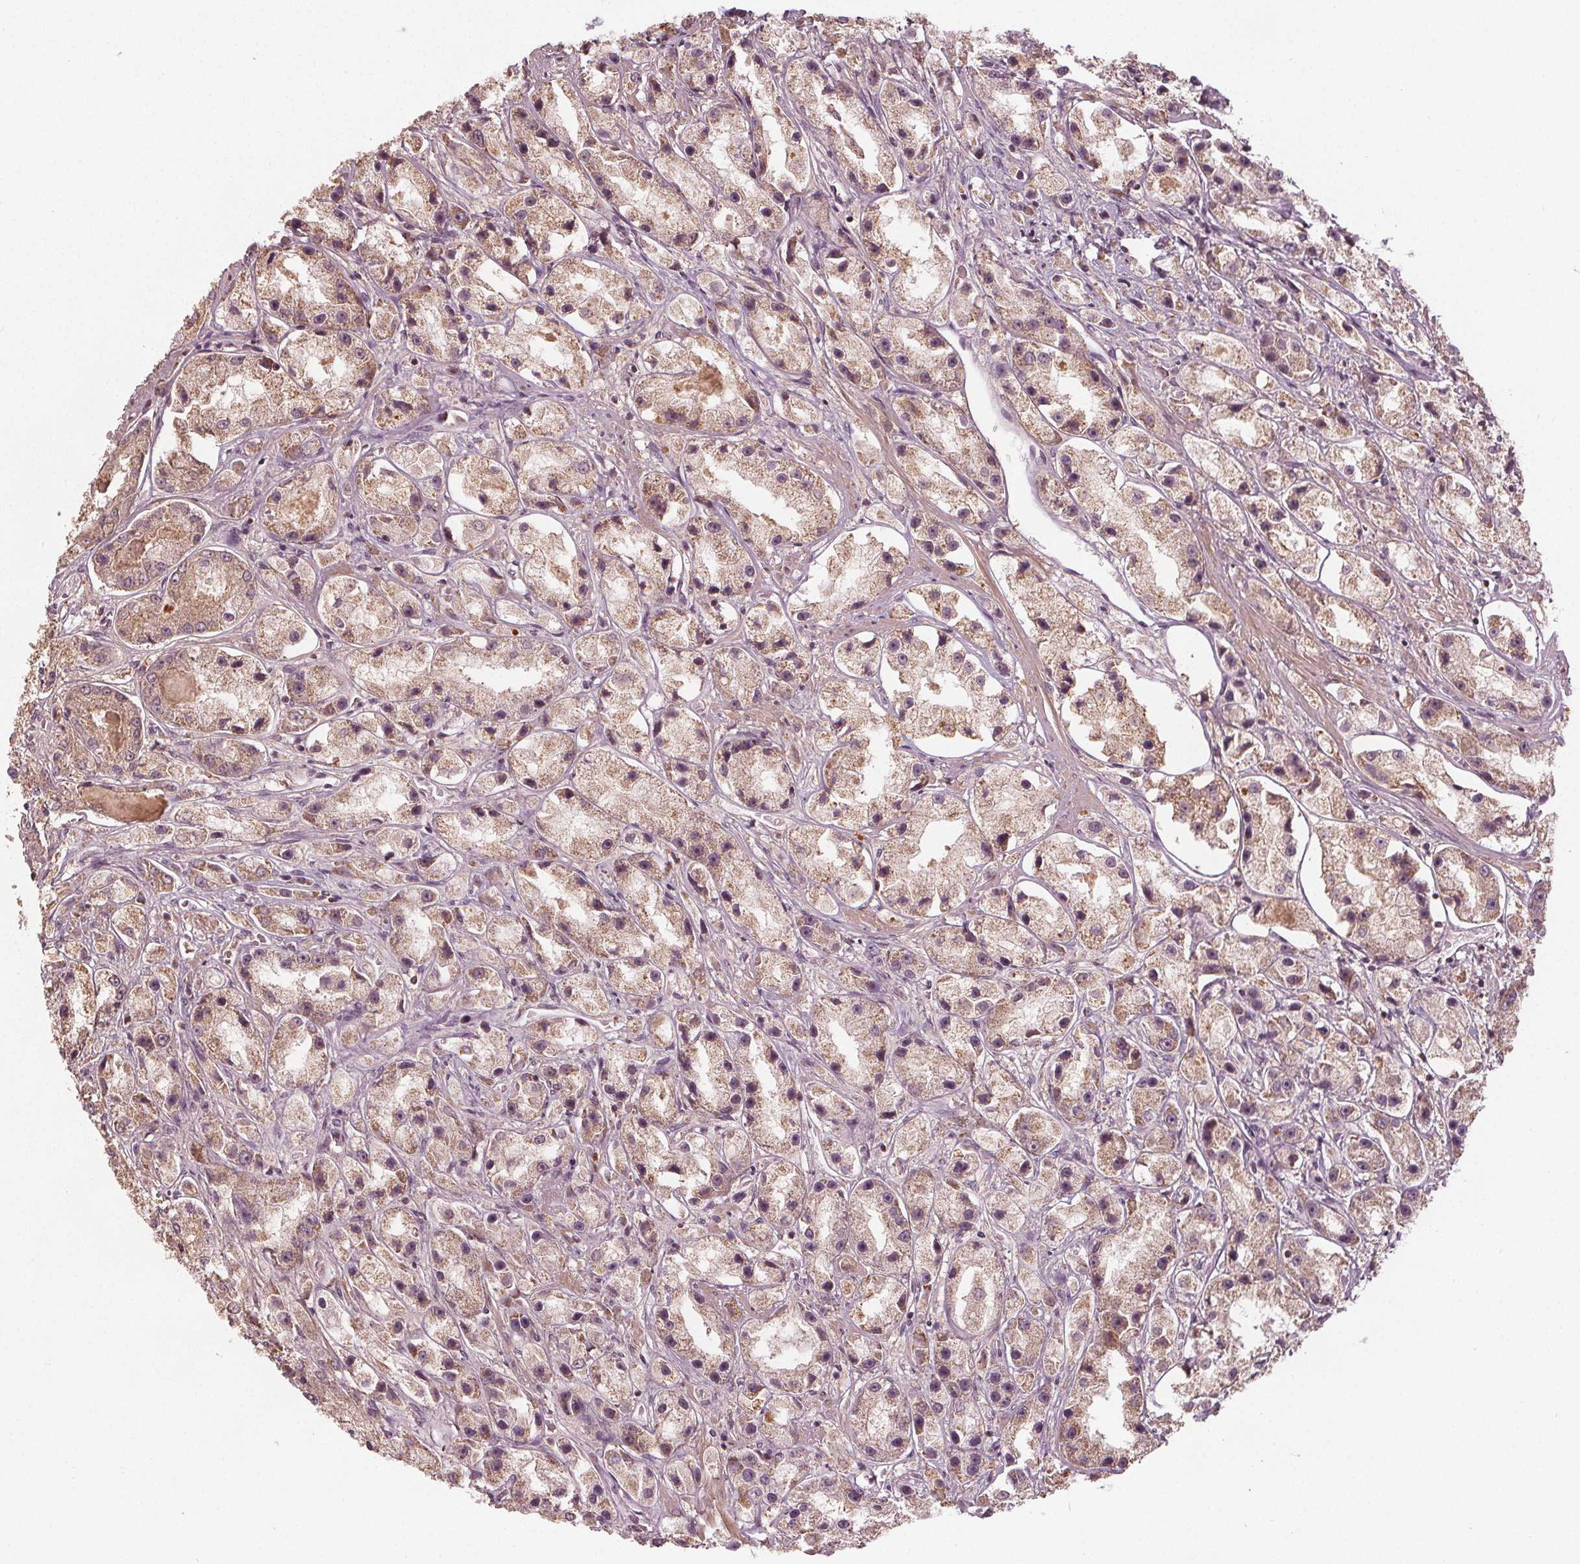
{"staining": {"intensity": "weak", "quantity": "25%-75%", "location": "cytoplasmic/membranous"}, "tissue": "prostate cancer", "cell_type": "Tumor cells", "image_type": "cancer", "snomed": [{"axis": "morphology", "description": "Adenocarcinoma, High grade"}, {"axis": "topography", "description": "Prostate"}], "caption": "Prostate high-grade adenocarcinoma tissue exhibits weak cytoplasmic/membranous expression in approximately 25%-75% of tumor cells, visualized by immunohistochemistry. The protein of interest is stained brown, and the nuclei are stained in blue (DAB (3,3'-diaminobenzidine) IHC with brightfield microscopy, high magnification).", "gene": "GNB2", "patient": {"sex": "male", "age": 67}}